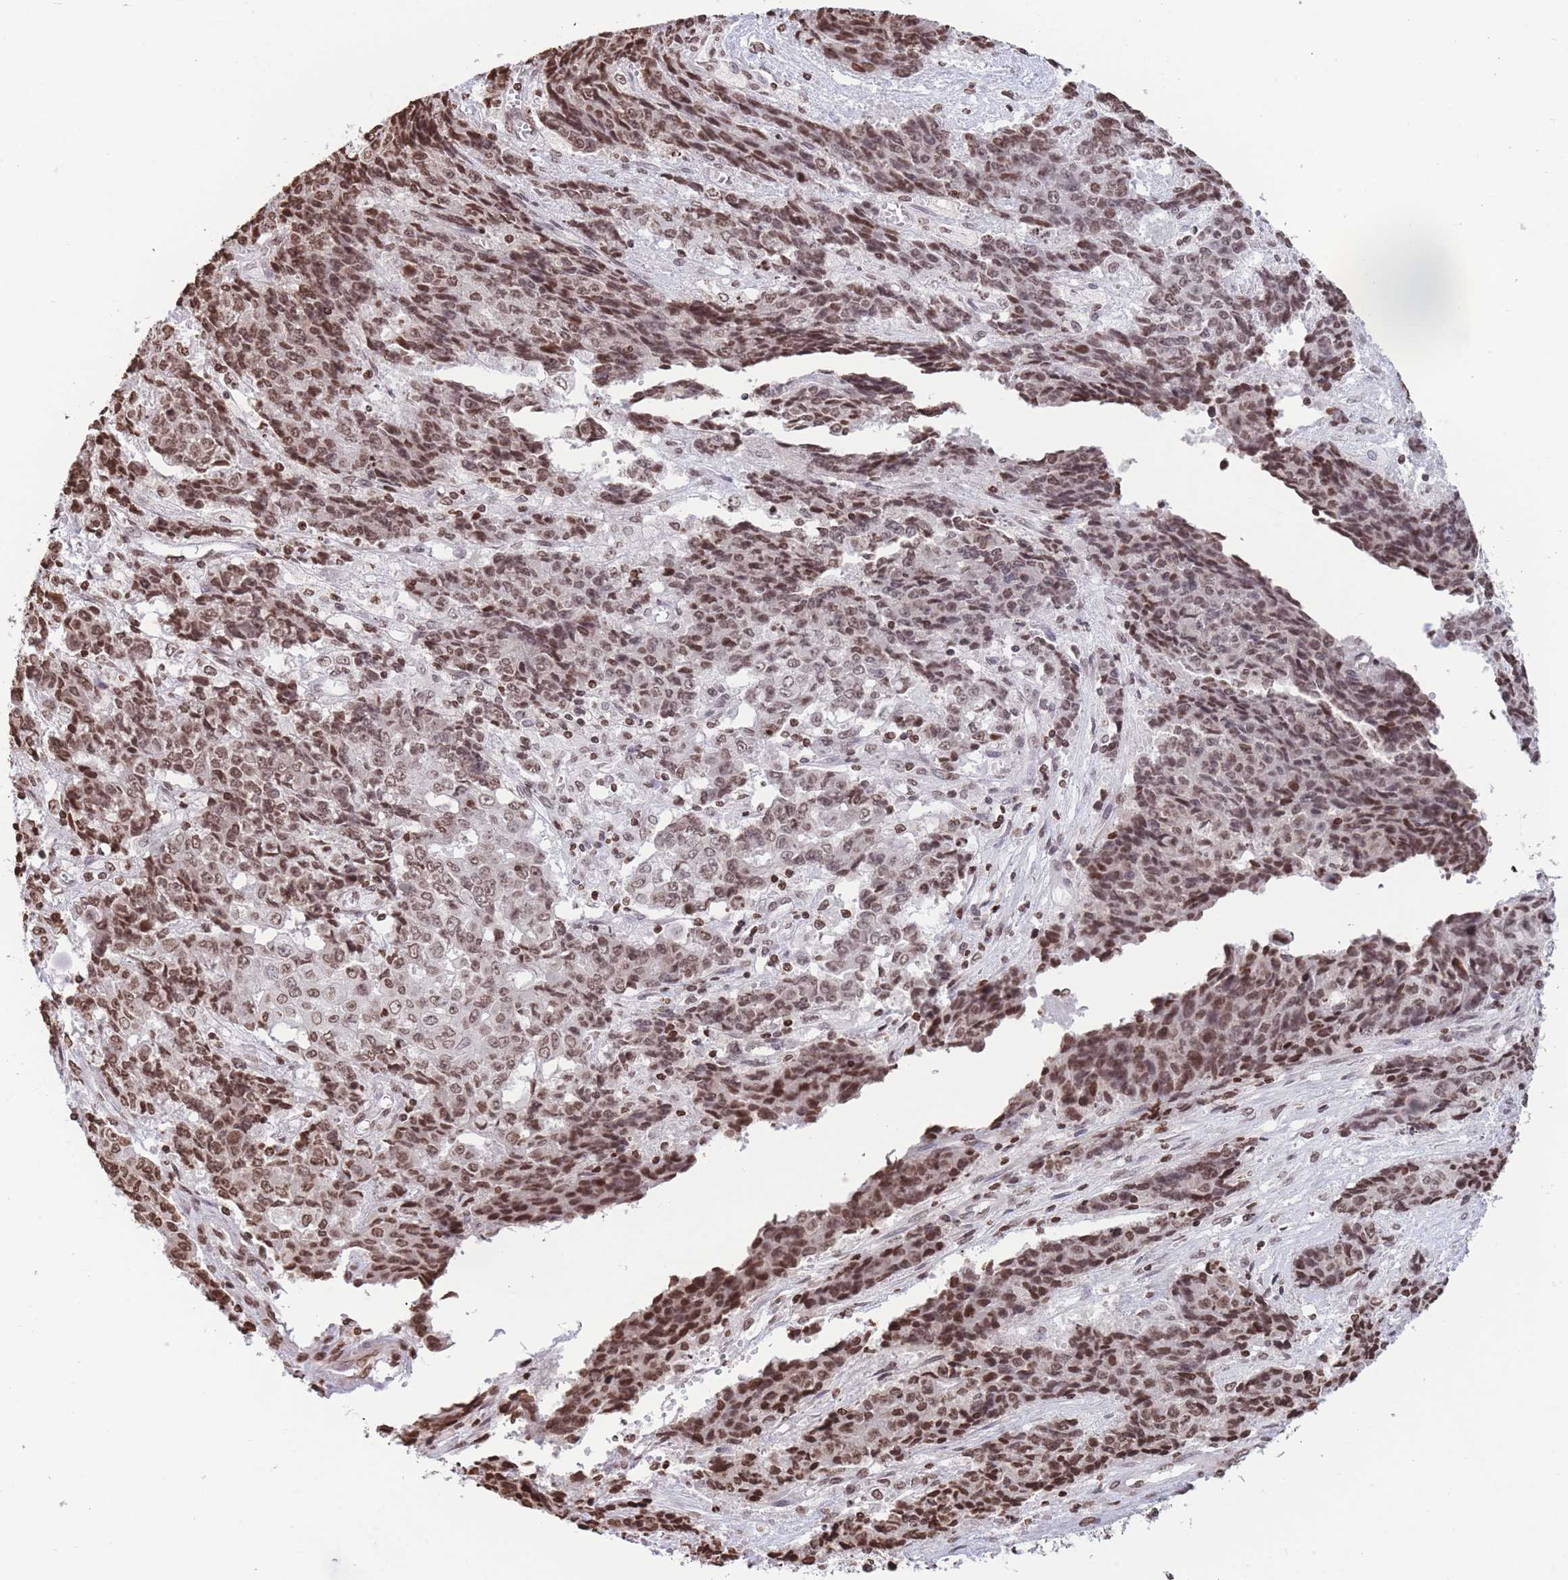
{"staining": {"intensity": "moderate", "quantity": ">75%", "location": "nuclear"}, "tissue": "ovarian cancer", "cell_type": "Tumor cells", "image_type": "cancer", "snomed": [{"axis": "morphology", "description": "Carcinoma, endometroid"}, {"axis": "topography", "description": "Ovary"}], "caption": "Immunohistochemistry image of neoplastic tissue: human endometroid carcinoma (ovarian) stained using immunohistochemistry (IHC) exhibits medium levels of moderate protein expression localized specifically in the nuclear of tumor cells, appearing as a nuclear brown color.", "gene": "H2BC11", "patient": {"sex": "female", "age": 42}}